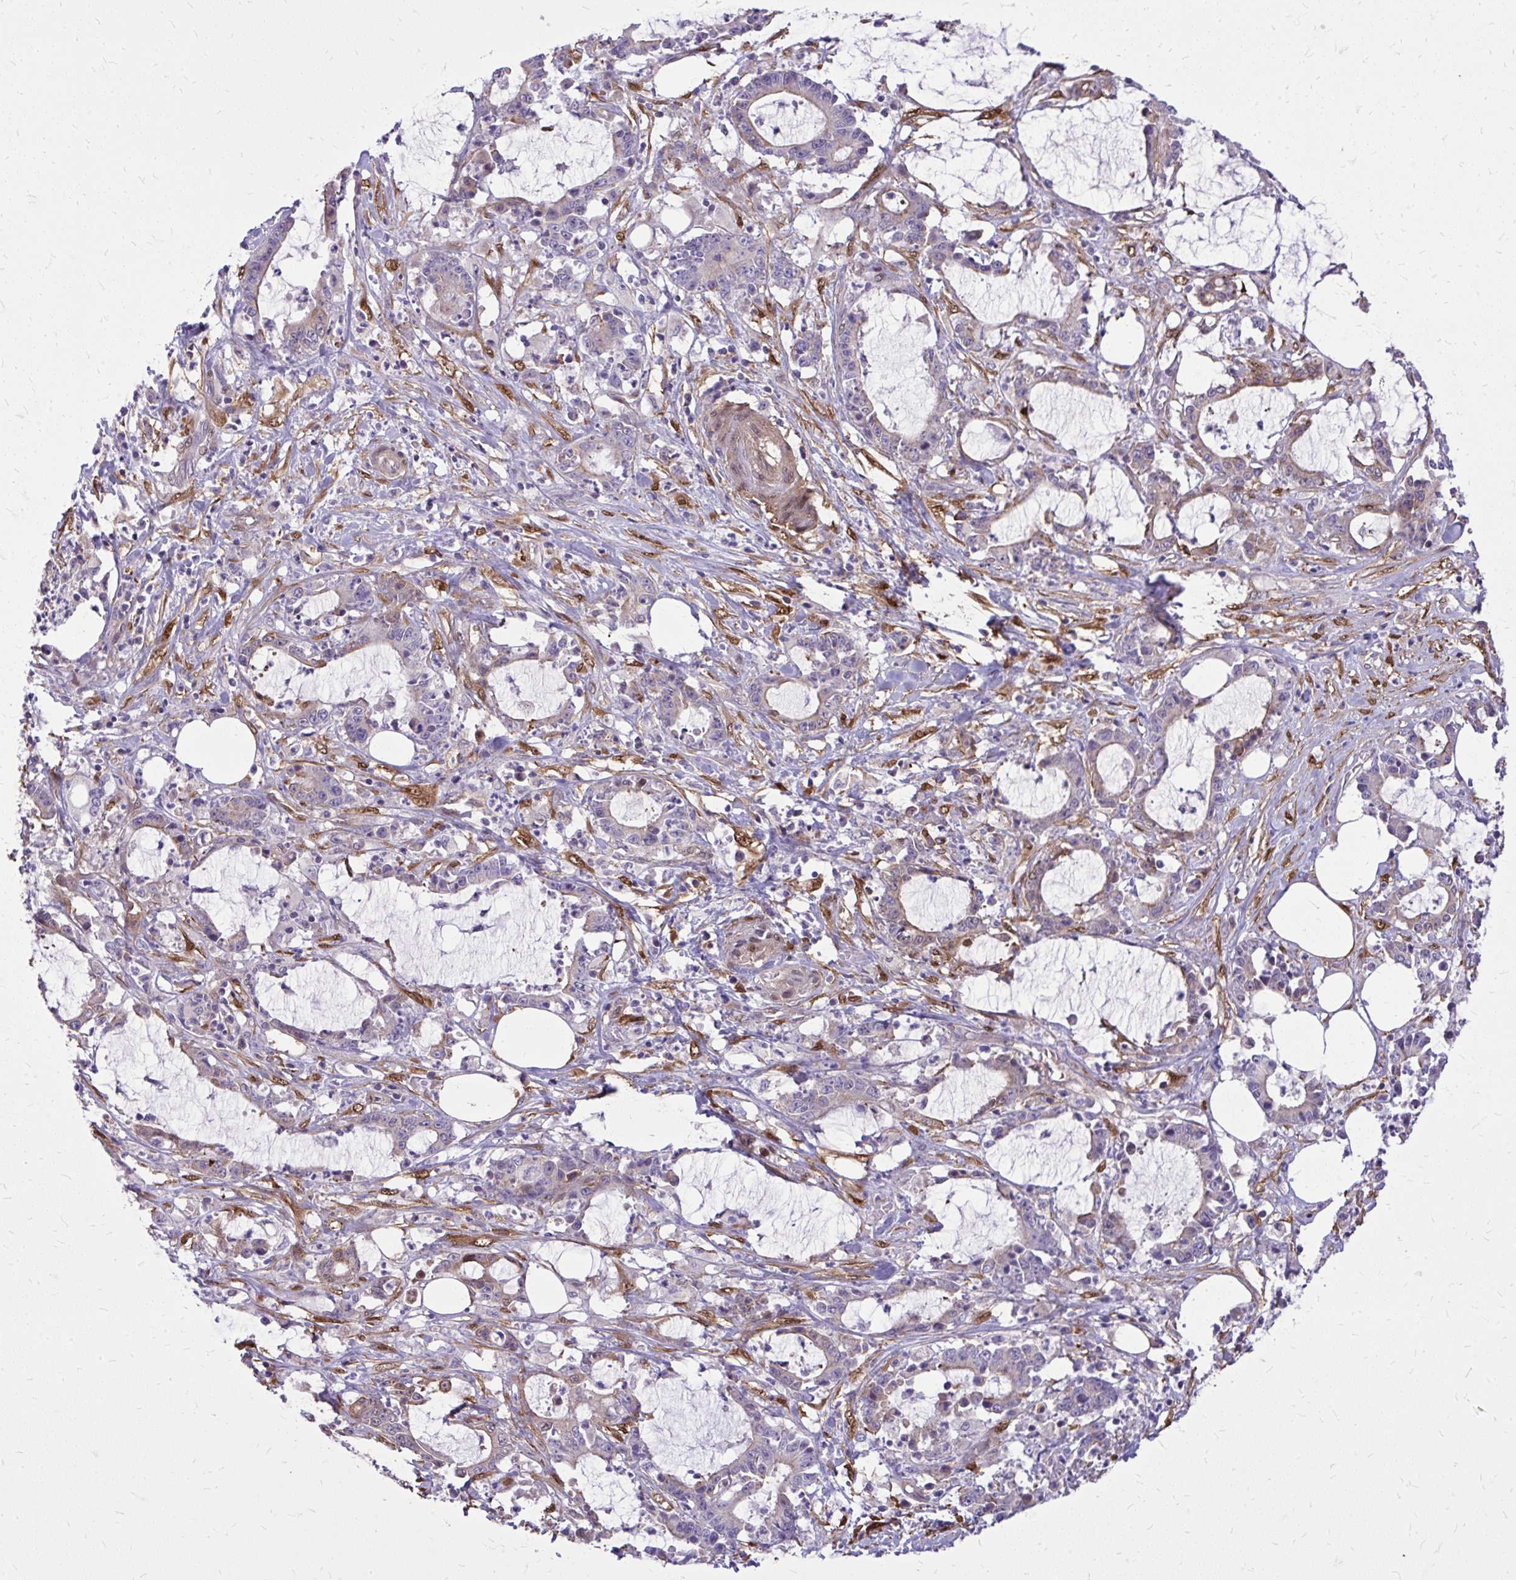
{"staining": {"intensity": "weak", "quantity": "<25%", "location": "cytoplasmic/membranous"}, "tissue": "stomach cancer", "cell_type": "Tumor cells", "image_type": "cancer", "snomed": [{"axis": "morphology", "description": "Adenocarcinoma, NOS"}, {"axis": "topography", "description": "Stomach, upper"}], "caption": "IHC of stomach cancer exhibits no positivity in tumor cells.", "gene": "NNMT", "patient": {"sex": "male", "age": 68}}